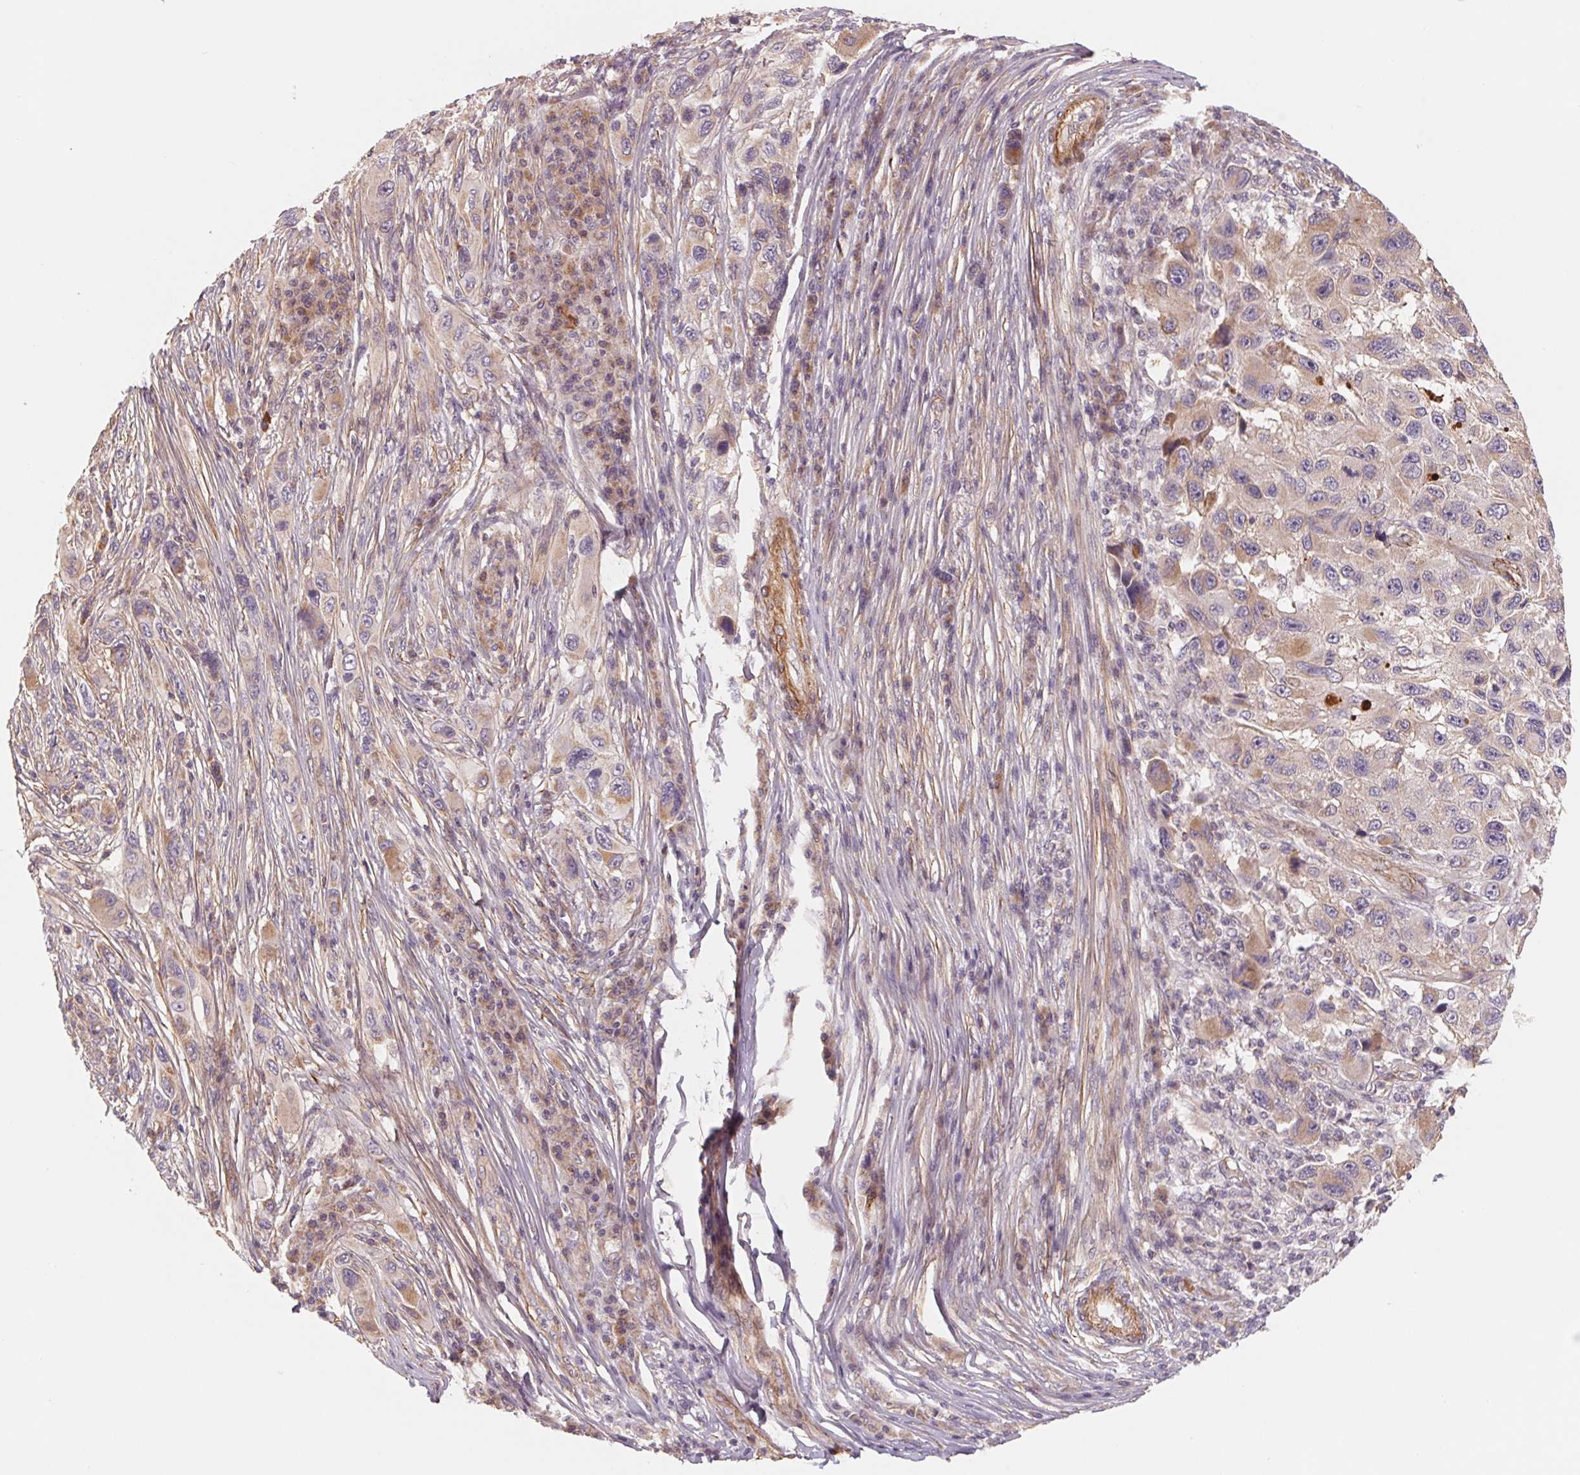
{"staining": {"intensity": "weak", "quantity": "<25%", "location": "cytoplasmic/membranous"}, "tissue": "melanoma", "cell_type": "Tumor cells", "image_type": "cancer", "snomed": [{"axis": "morphology", "description": "Malignant melanoma, NOS"}, {"axis": "topography", "description": "Skin"}], "caption": "High magnification brightfield microscopy of melanoma stained with DAB (brown) and counterstained with hematoxylin (blue): tumor cells show no significant positivity.", "gene": "CCDC112", "patient": {"sex": "male", "age": 53}}